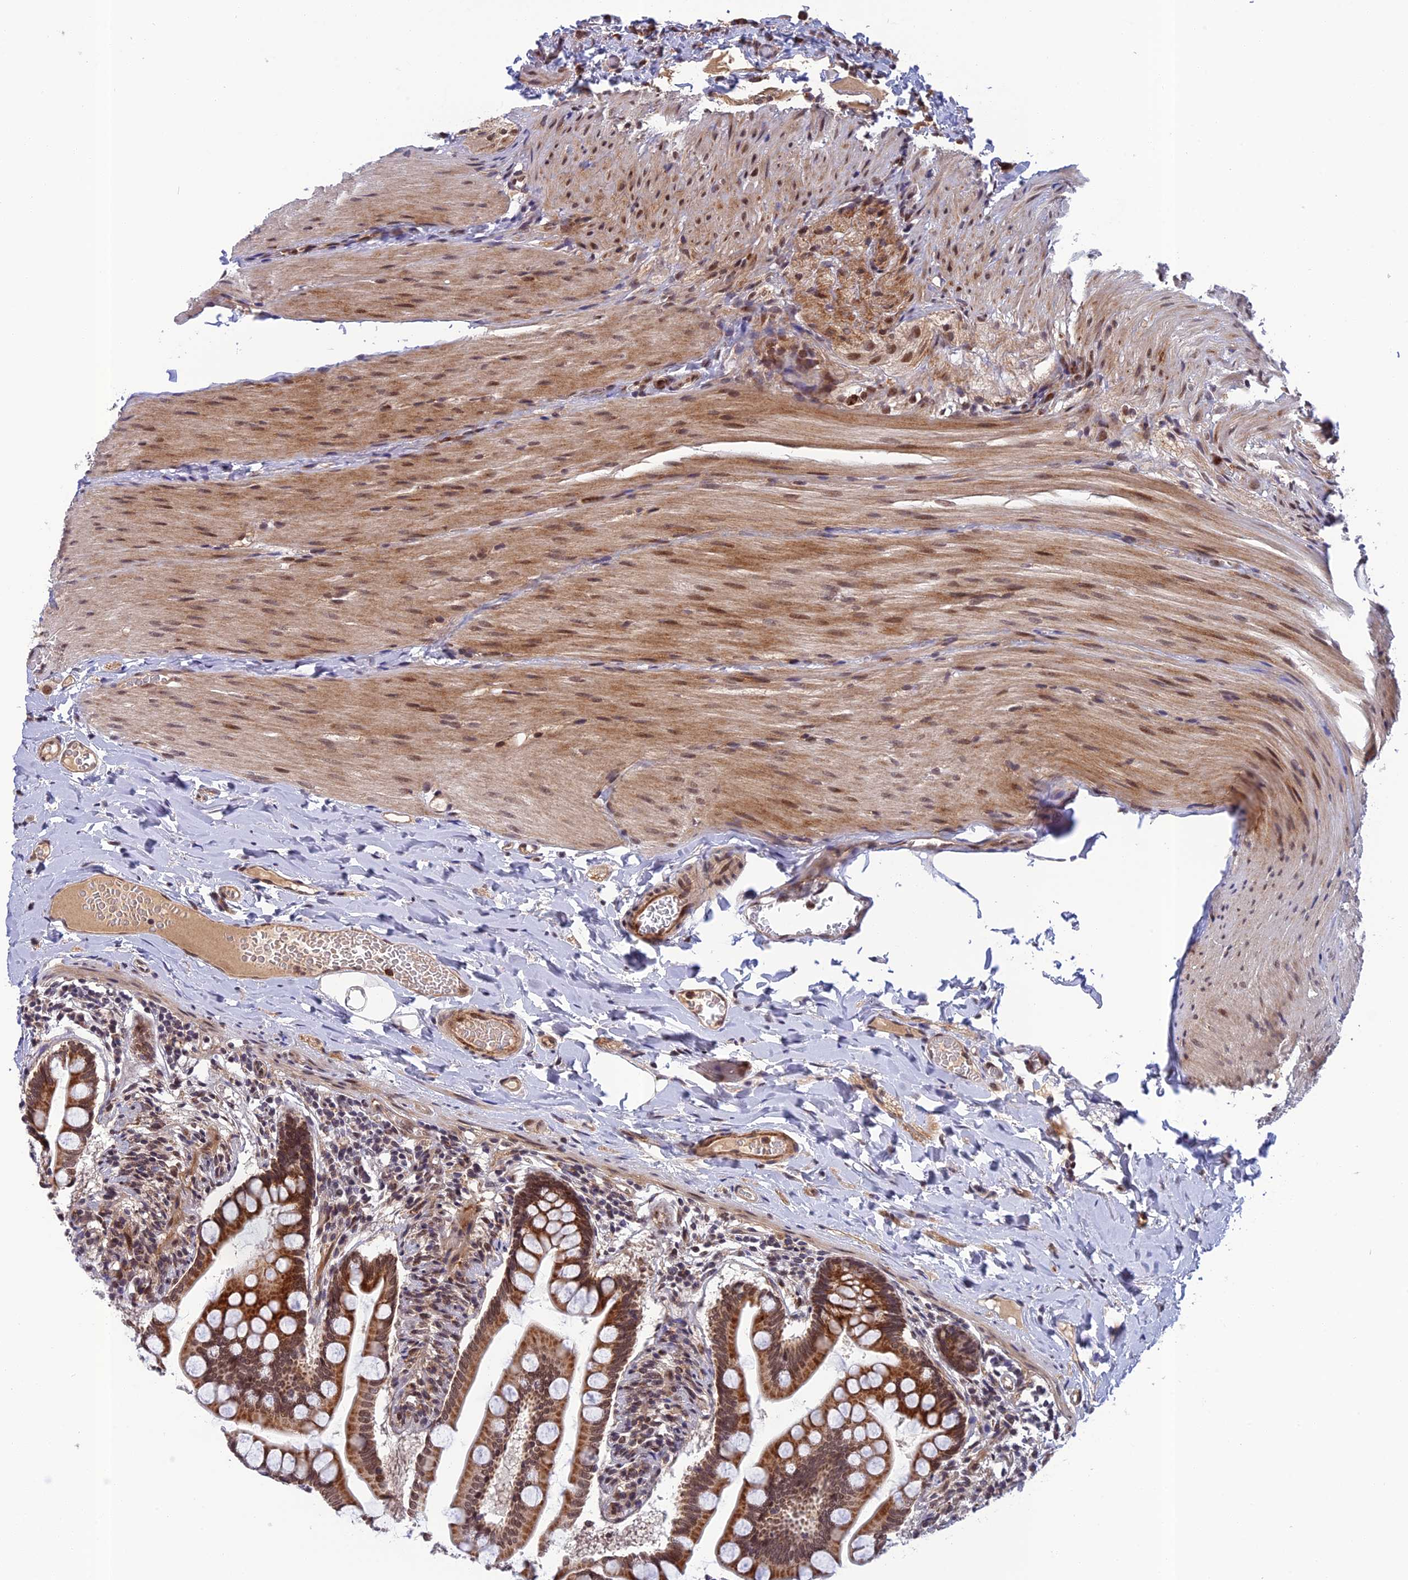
{"staining": {"intensity": "moderate", "quantity": ">75%", "location": "cytoplasmic/membranous,nuclear"}, "tissue": "small intestine", "cell_type": "Glandular cells", "image_type": "normal", "snomed": [{"axis": "morphology", "description": "Normal tissue, NOS"}, {"axis": "topography", "description": "Small intestine"}], "caption": "Immunohistochemical staining of unremarkable small intestine shows medium levels of moderate cytoplasmic/membranous,nuclear positivity in about >75% of glandular cells.", "gene": "REXO1", "patient": {"sex": "male", "age": 41}}